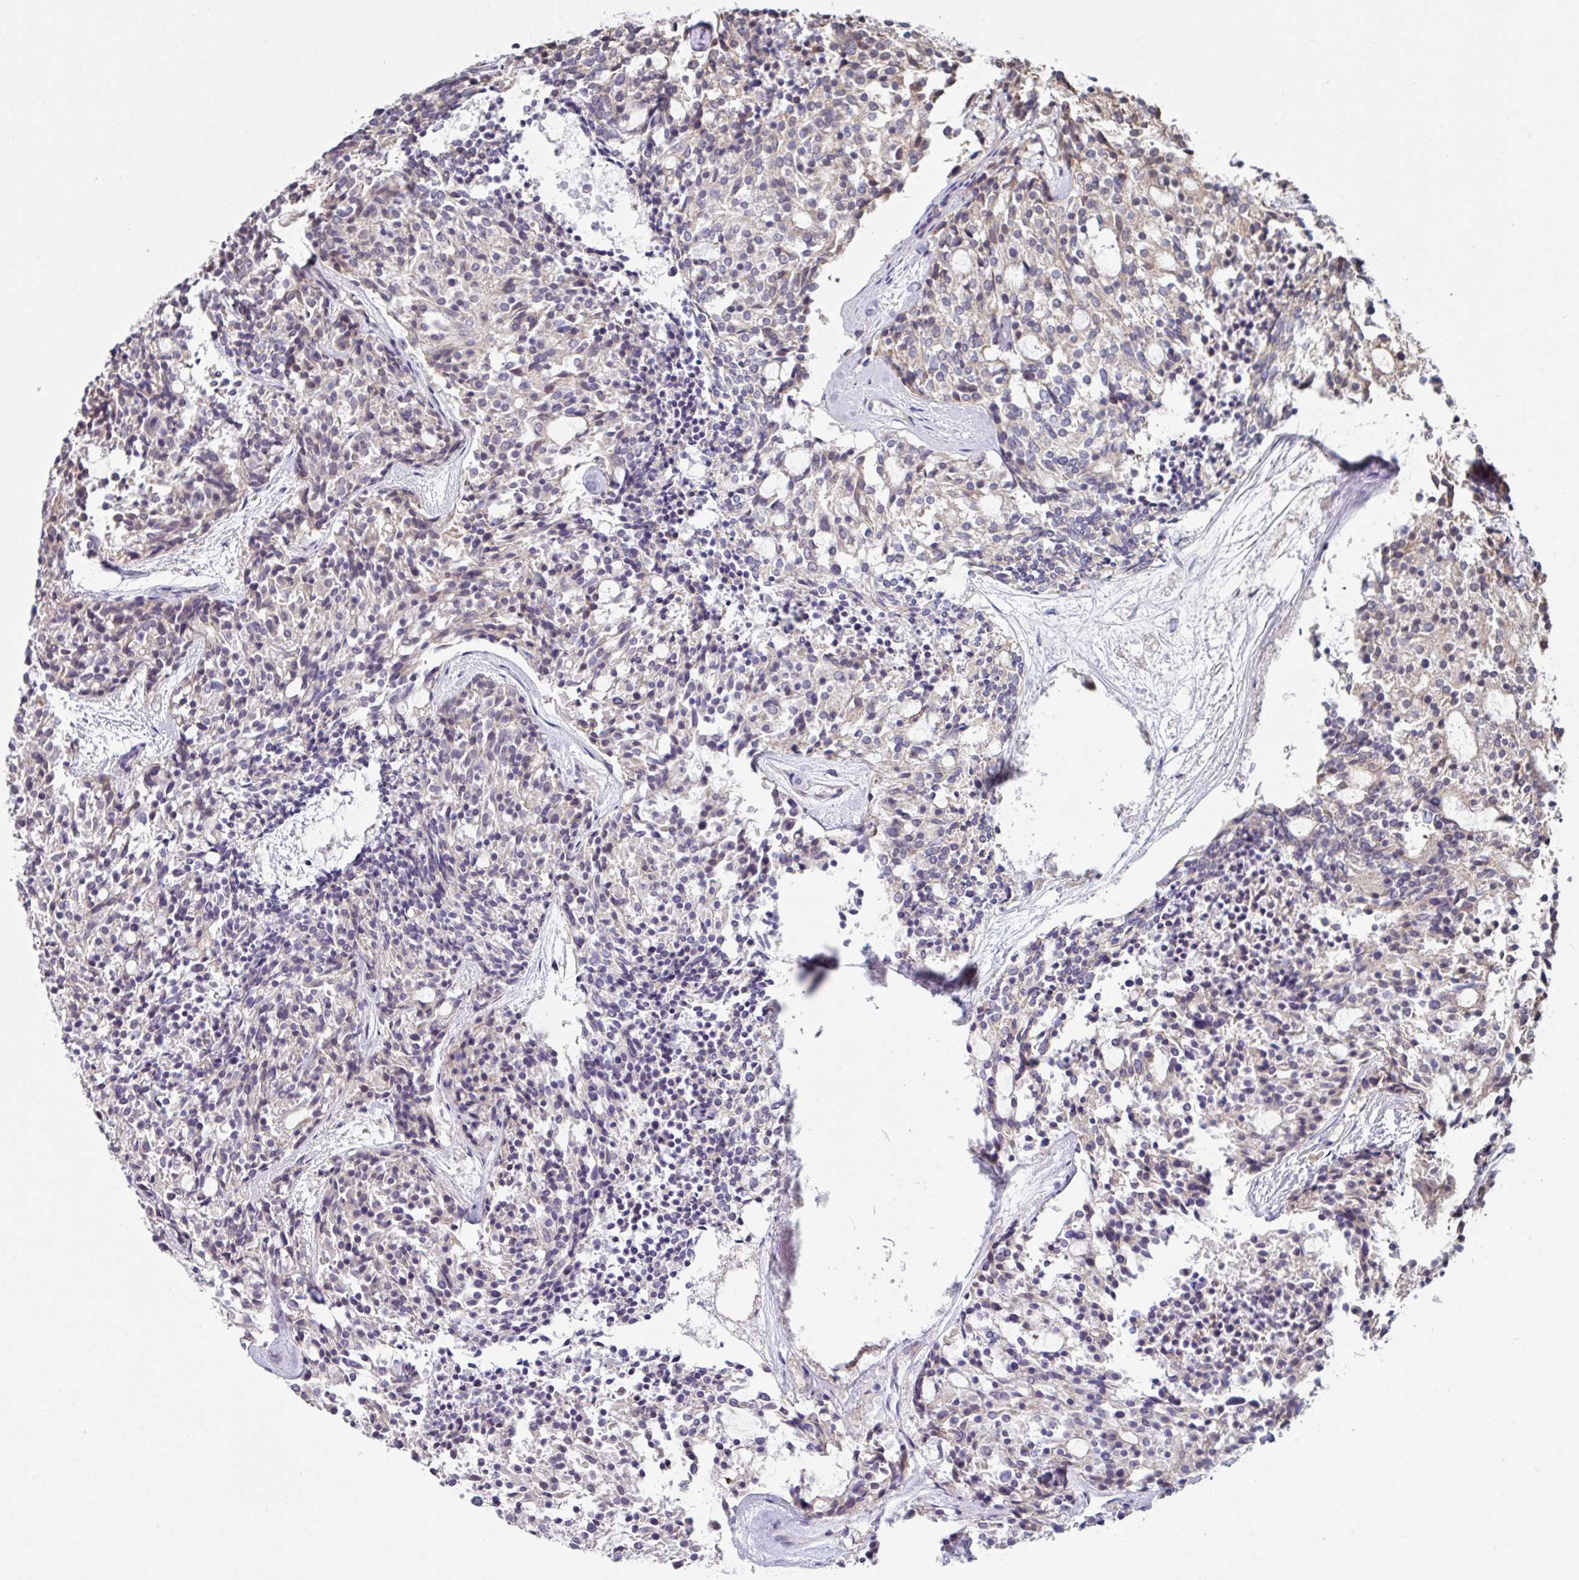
{"staining": {"intensity": "negative", "quantity": "none", "location": "none"}, "tissue": "carcinoid", "cell_type": "Tumor cells", "image_type": "cancer", "snomed": [{"axis": "morphology", "description": "Carcinoid, malignant, NOS"}, {"axis": "topography", "description": "Pancreas"}], "caption": "High magnification brightfield microscopy of carcinoid (malignant) stained with DAB (3,3'-diaminobenzidine) (brown) and counterstained with hematoxylin (blue): tumor cells show no significant positivity.", "gene": "TMED5", "patient": {"sex": "female", "age": 54}}